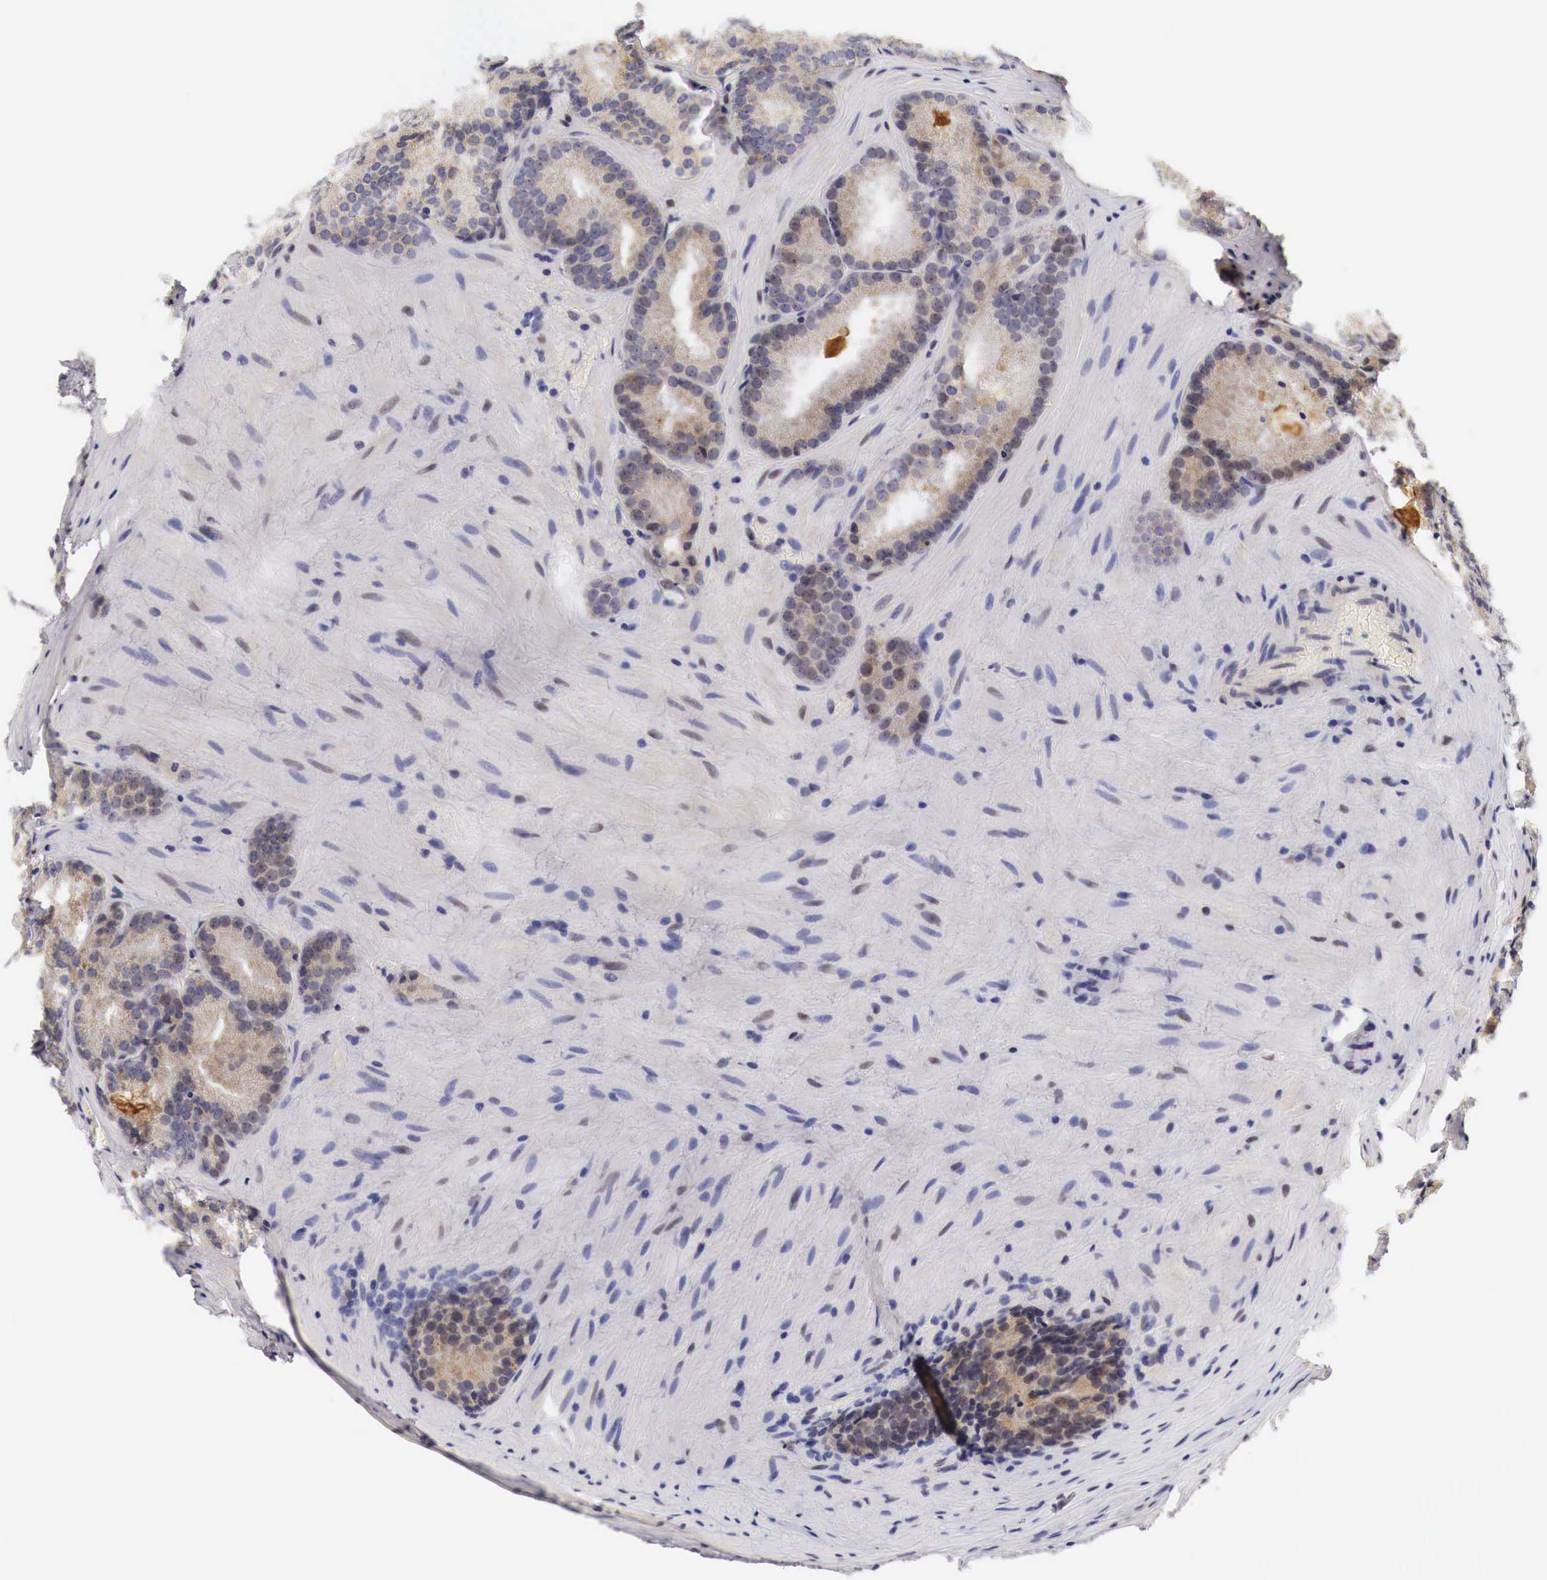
{"staining": {"intensity": "weak", "quantity": "25%-75%", "location": "cytoplasmic/membranous"}, "tissue": "prostate cancer", "cell_type": "Tumor cells", "image_type": "cancer", "snomed": [{"axis": "morphology", "description": "Adenocarcinoma, Medium grade"}, {"axis": "topography", "description": "Prostate"}], "caption": "Immunohistochemistry image of human prostate cancer stained for a protein (brown), which exhibits low levels of weak cytoplasmic/membranous expression in about 25%-75% of tumor cells.", "gene": "CASP3", "patient": {"sex": "male", "age": 60}}